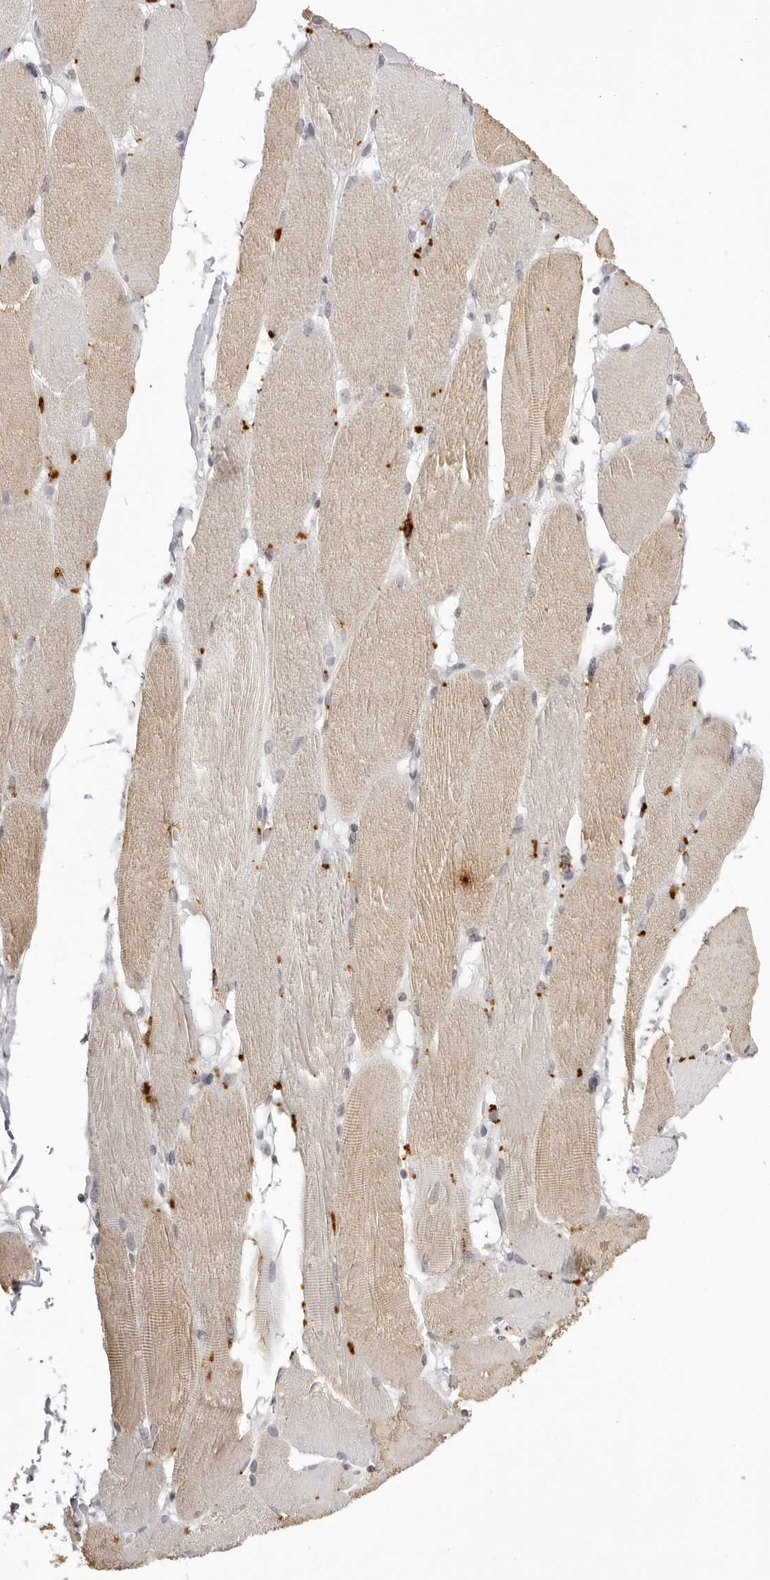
{"staining": {"intensity": "weak", "quantity": "<25%", "location": "cytoplasmic/membranous"}, "tissue": "skeletal muscle", "cell_type": "Myocytes", "image_type": "normal", "snomed": [{"axis": "morphology", "description": "Normal tissue, NOS"}, {"axis": "topography", "description": "Skin"}, {"axis": "topography", "description": "Skeletal muscle"}], "caption": "An immunohistochemistry photomicrograph of benign skeletal muscle is shown. There is no staining in myocytes of skeletal muscle.", "gene": "NTM", "patient": {"sex": "male", "age": 83}}